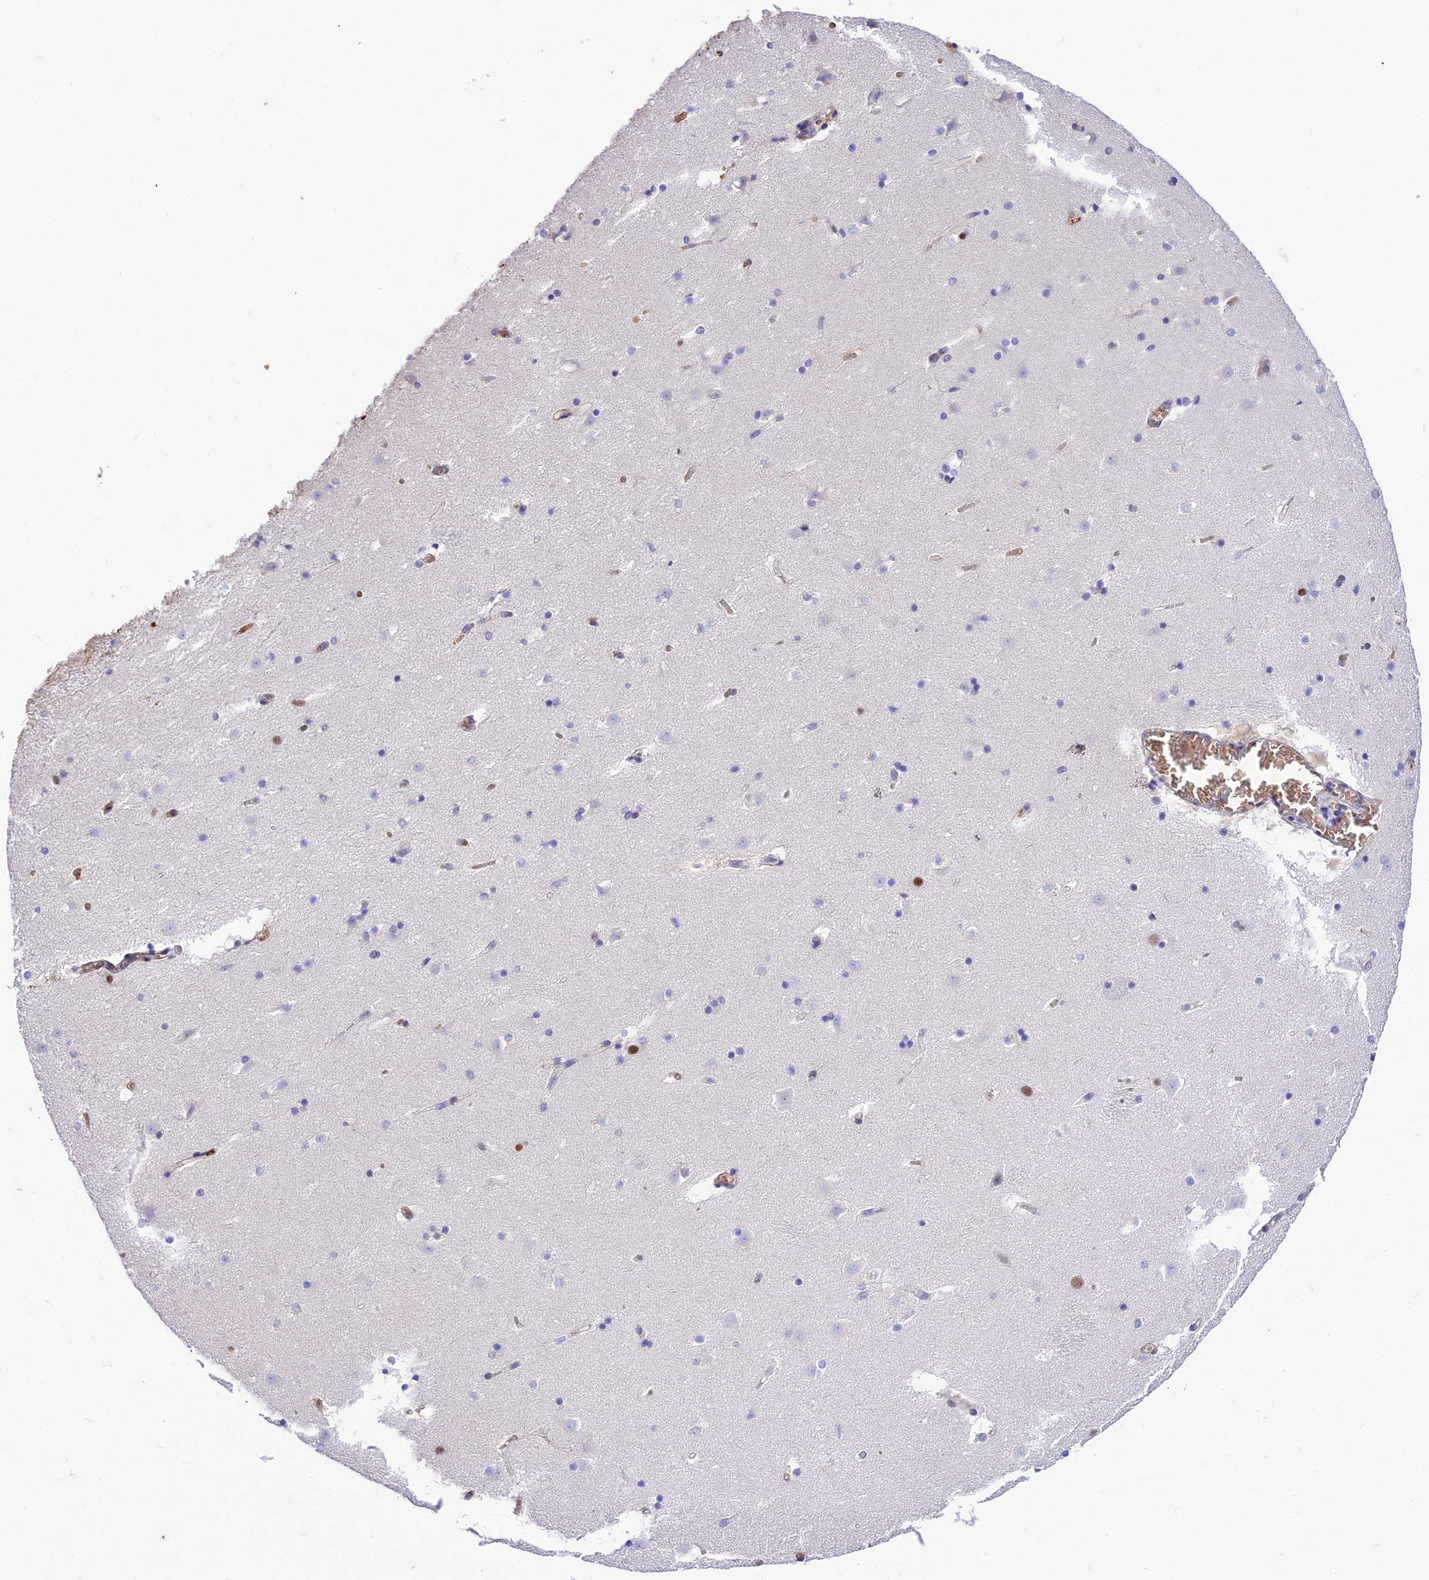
{"staining": {"intensity": "strong", "quantity": "<25%", "location": "nuclear"}, "tissue": "caudate", "cell_type": "Glial cells", "image_type": "normal", "snomed": [{"axis": "morphology", "description": "Normal tissue, NOS"}, {"axis": "topography", "description": "Lateral ventricle wall"}], "caption": "This histopathology image reveals immunohistochemistry (IHC) staining of normal human caudate, with medium strong nuclear staining in about <25% of glial cells.", "gene": "BCL9", "patient": {"sex": "male", "age": 45}}